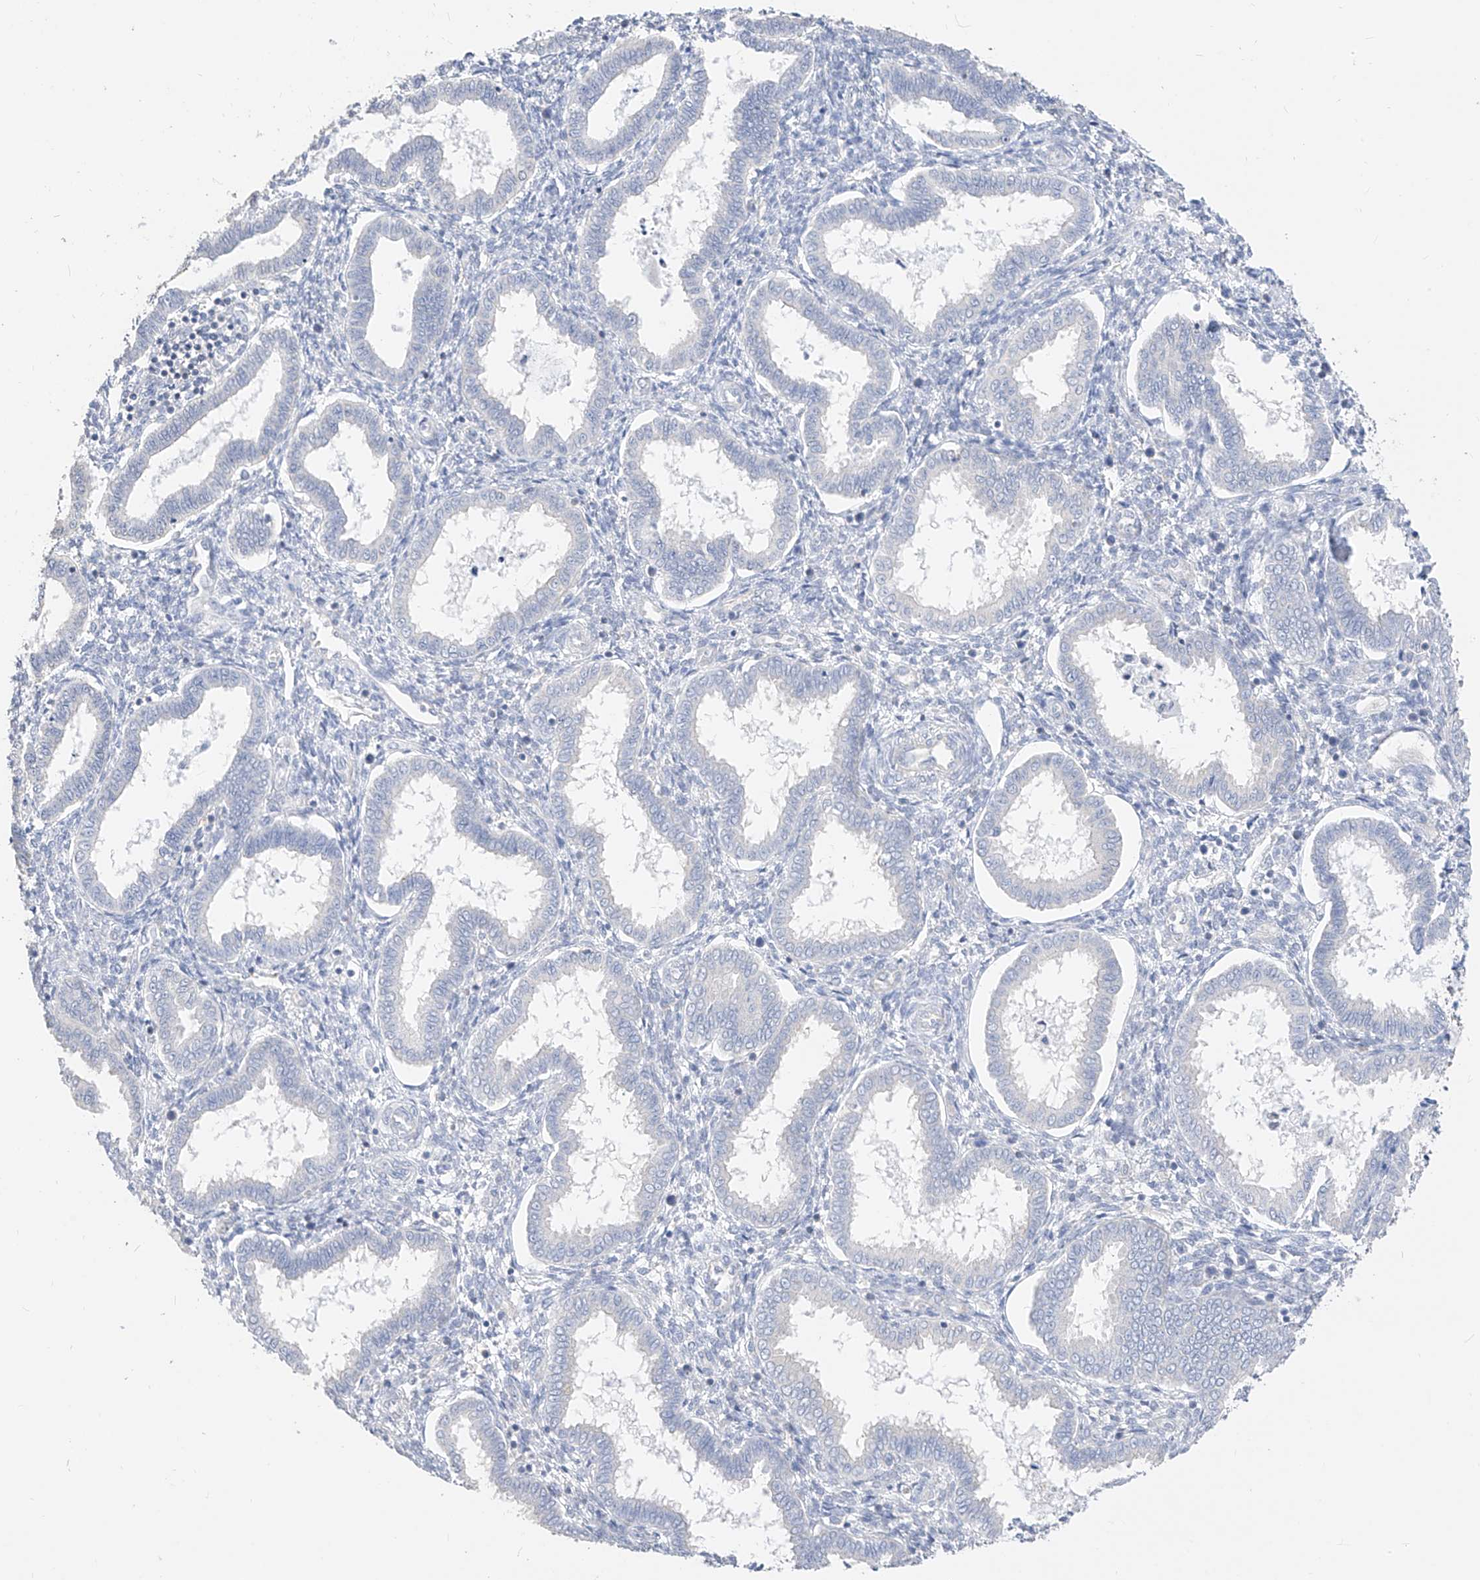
{"staining": {"intensity": "negative", "quantity": "none", "location": "none"}, "tissue": "endometrium", "cell_type": "Cells in endometrial stroma", "image_type": "normal", "snomed": [{"axis": "morphology", "description": "Normal tissue, NOS"}, {"axis": "topography", "description": "Endometrium"}], "caption": "A micrograph of endometrium stained for a protein demonstrates no brown staining in cells in endometrial stroma.", "gene": "ZZEF1", "patient": {"sex": "female", "age": 24}}